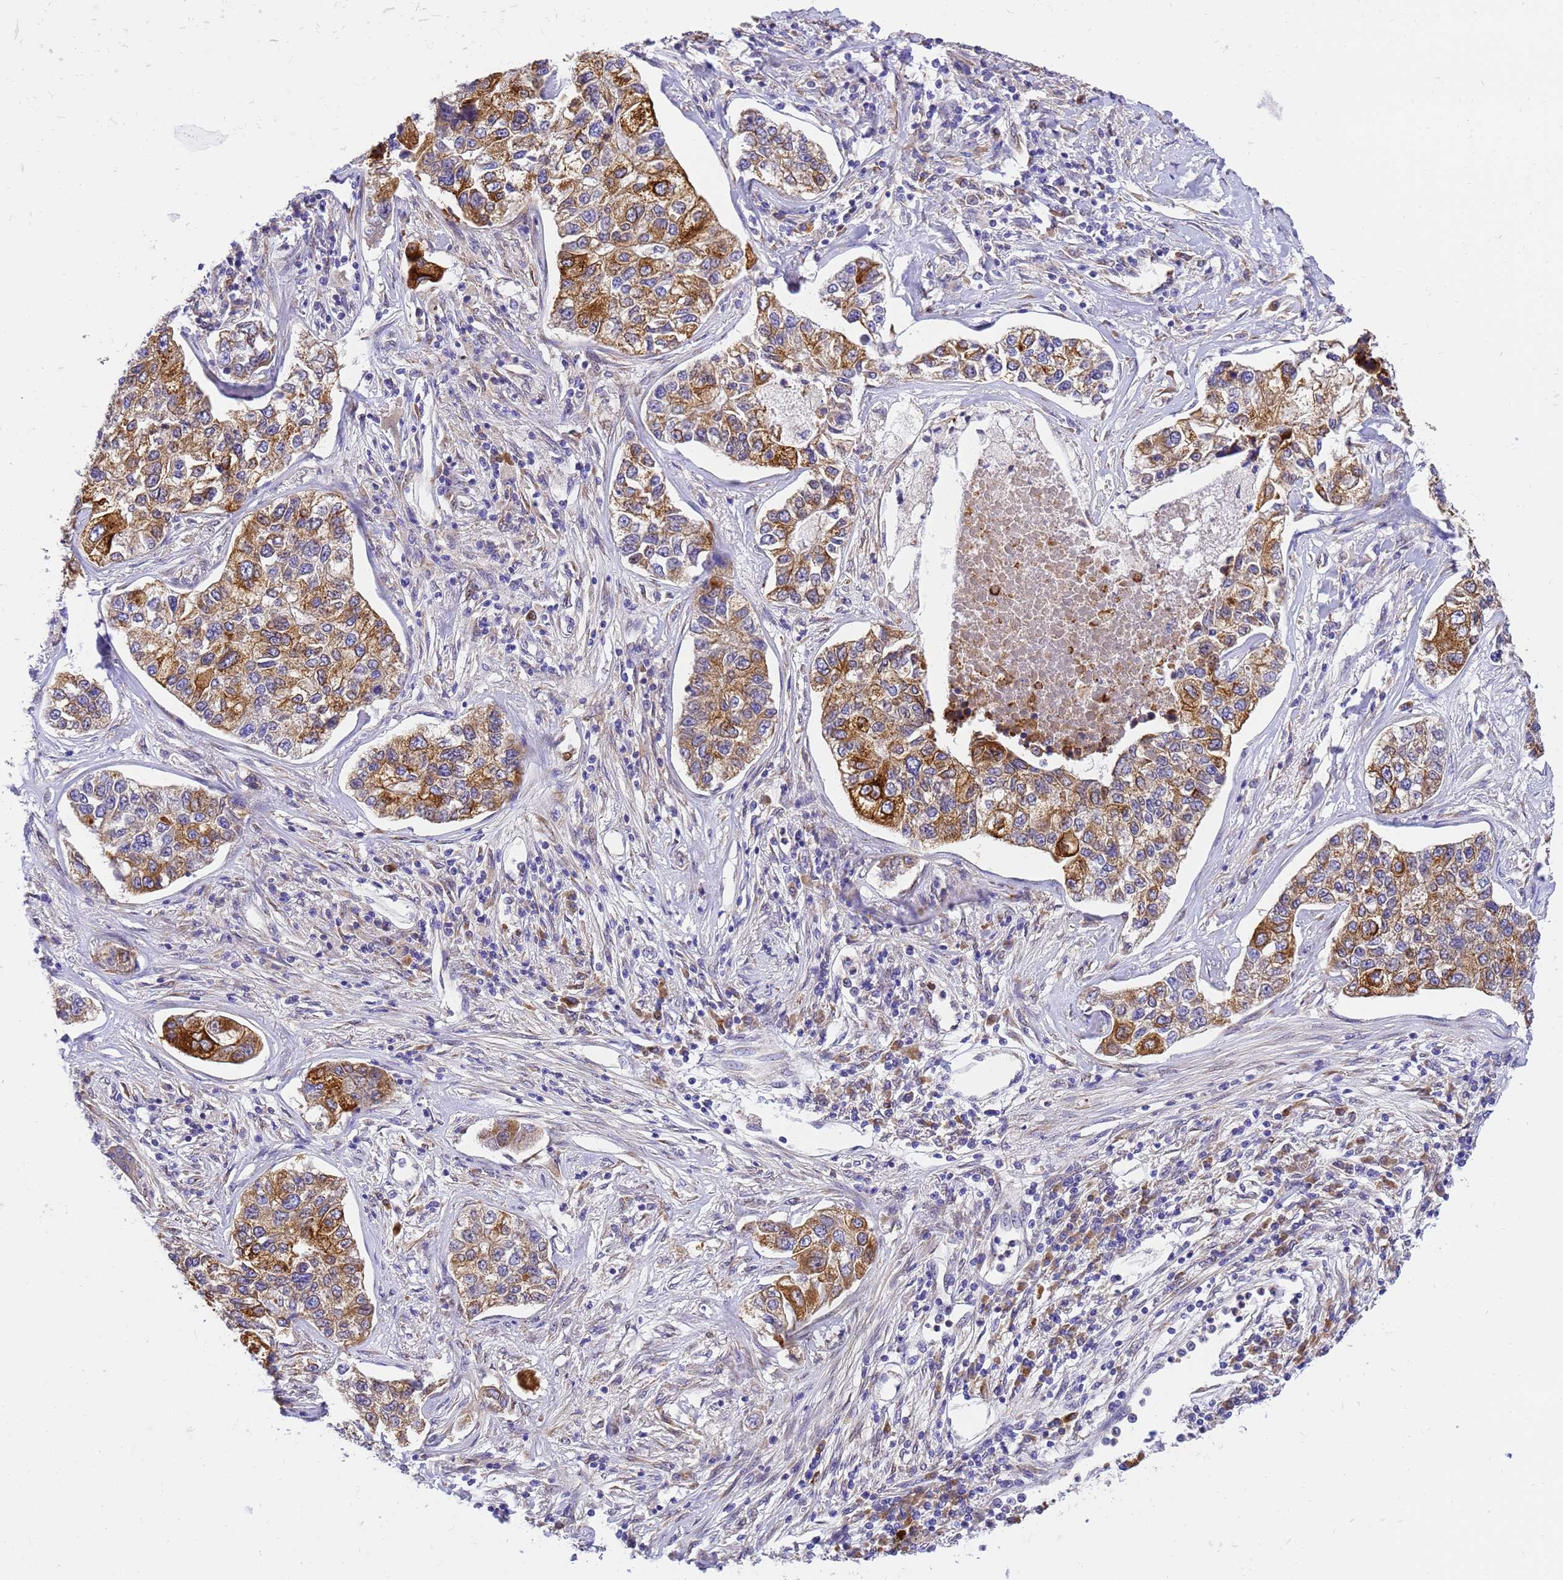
{"staining": {"intensity": "strong", "quantity": ">75%", "location": "cytoplasmic/membranous"}, "tissue": "lung cancer", "cell_type": "Tumor cells", "image_type": "cancer", "snomed": [{"axis": "morphology", "description": "Adenocarcinoma, NOS"}, {"axis": "topography", "description": "Lung"}], "caption": "Lung adenocarcinoma stained with a brown dye exhibits strong cytoplasmic/membranous positive expression in approximately >75% of tumor cells.", "gene": "RHBDD3", "patient": {"sex": "male", "age": 49}}